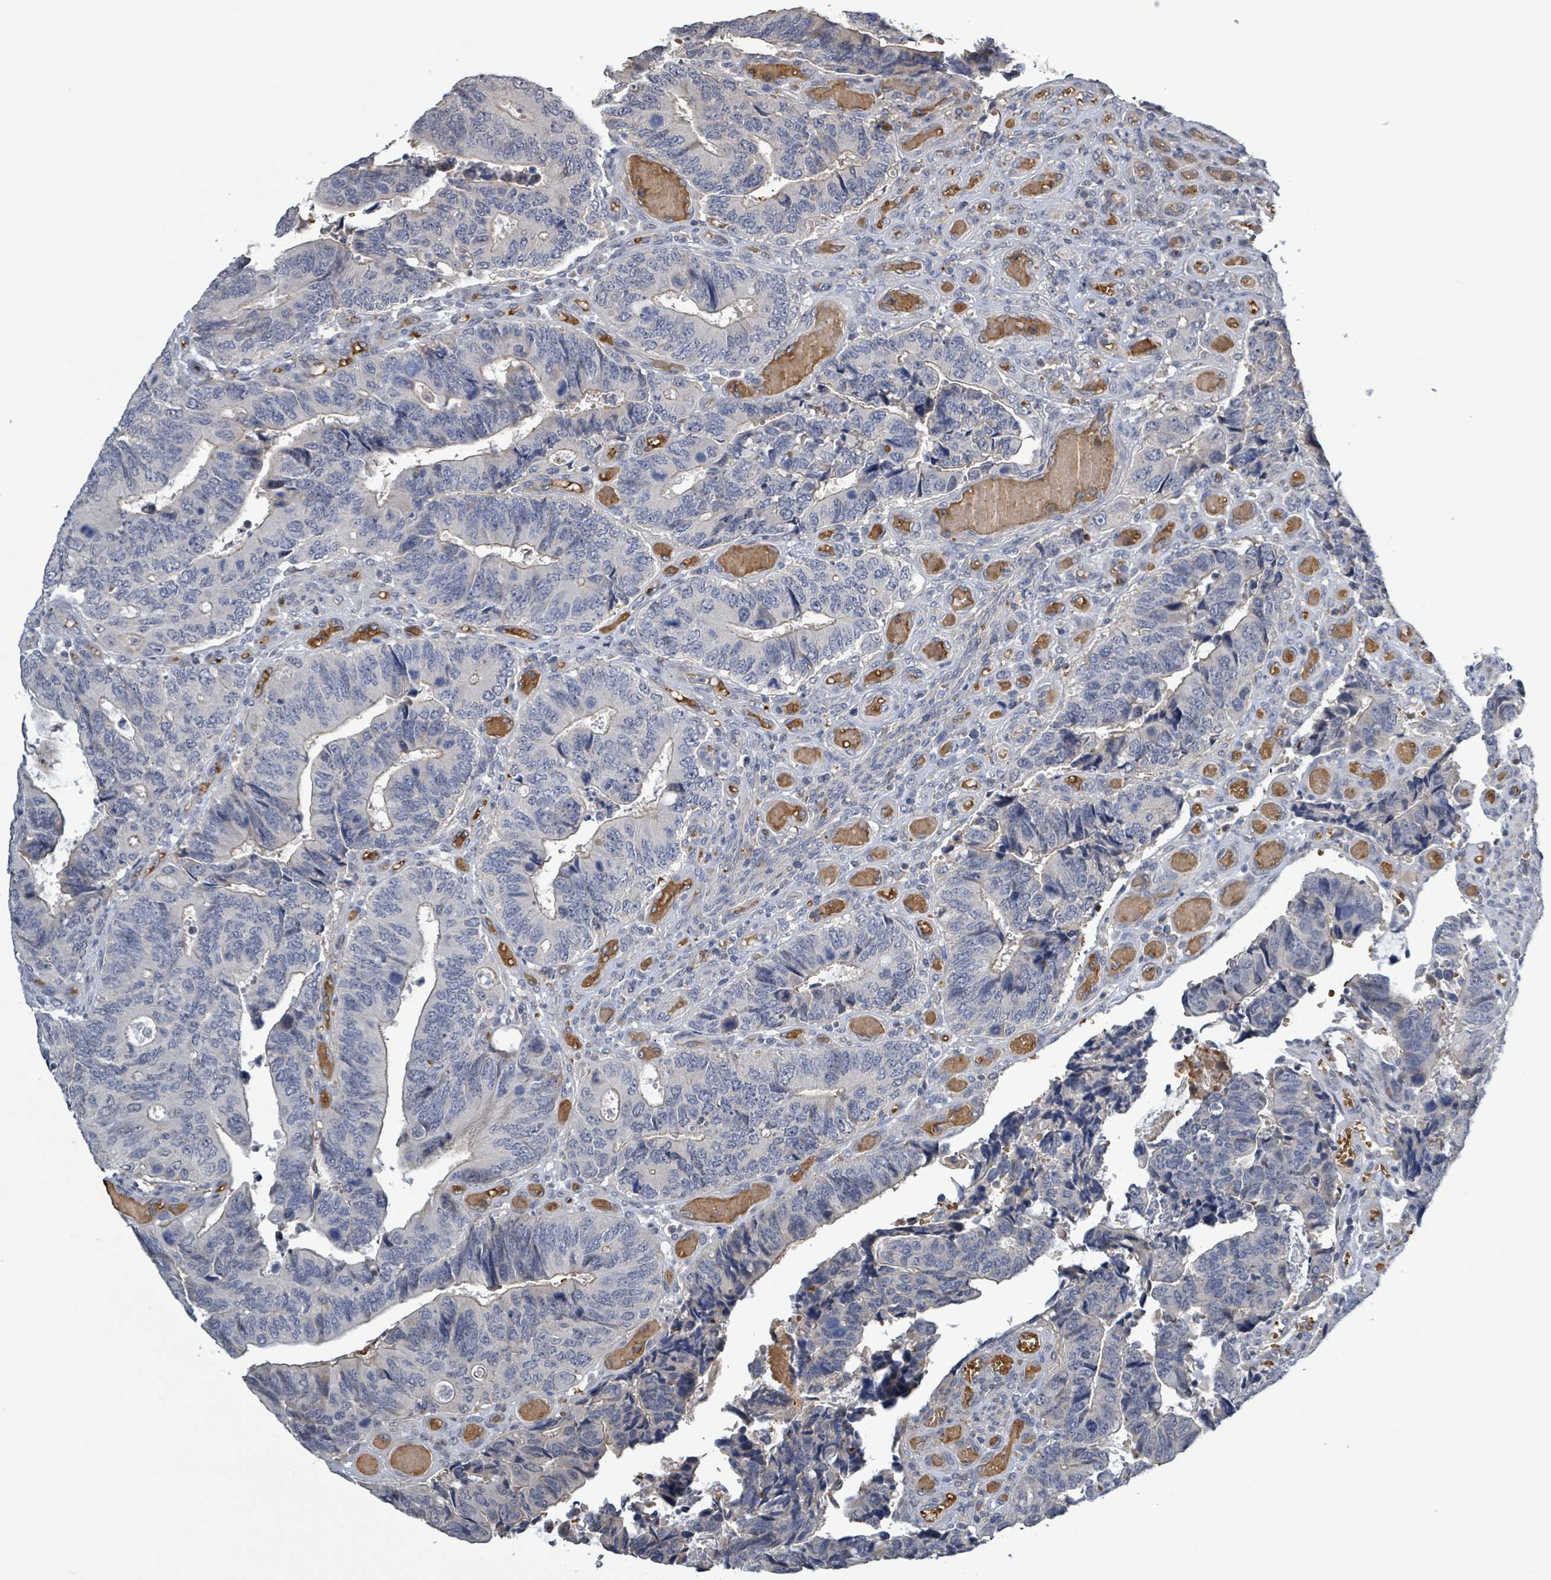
{"staining": {"intensity": "negative", "quantity": "none", "location": "none"}, "tissue": "colorectal cancer", "cell_type": "Tumor cells", "image_type": "cancer", "snomed": [{"axis": "morphology", "description": "Adenocarcinoma, NOS"}, {"axis": "topography", "description": "Colon"}], "caption": "High power microscopy image of an immunohistochemistry (IHC) image of colorectal adenocarcinoma, revealing no significant positivity in tumor cells.", "gene": "SEBOX", "patient": {"sex": "male", "age": 87}}